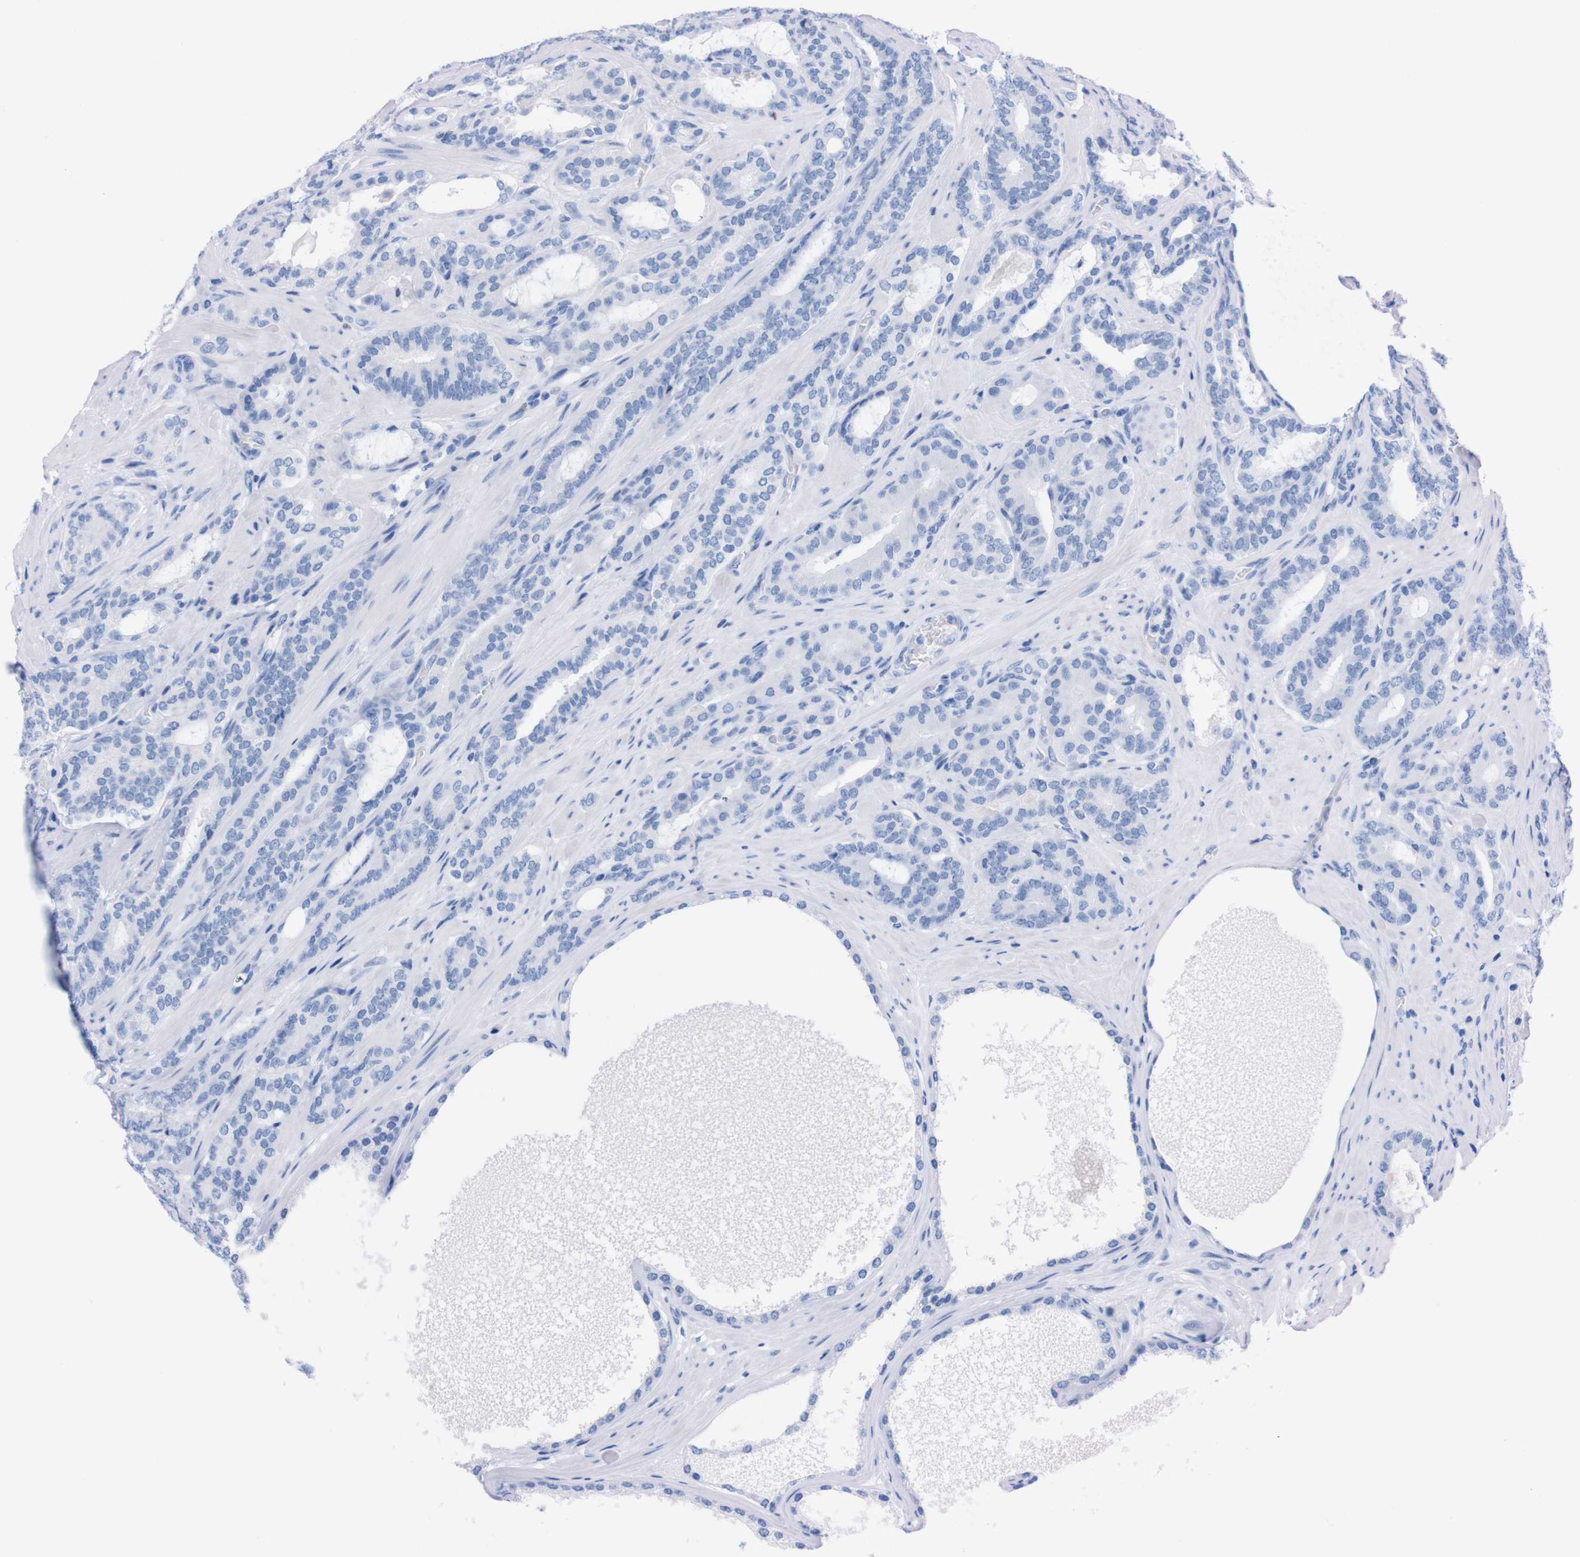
{"staining": {"intensity": "negative", "quantity": "none", "location": "none"}, "tissue": "prostate cancer", "cell_type": "Tumor cells", "image_type": "cancer", "snomed": [{"axis": "morphology", "description": "Adenocarcinoma, Low grade"}, {"axis": "topography", "description": "Prostate"}], "caption": "The micrograph exhibits no staining of tumor cells in adenocarcinoma (low-grade) (prostate). (Brightfield microscopy of DAB immunohistochemistry at high magnification).", "gene": "P2RY12", "patient": {"sex": "male", "age": 63}}